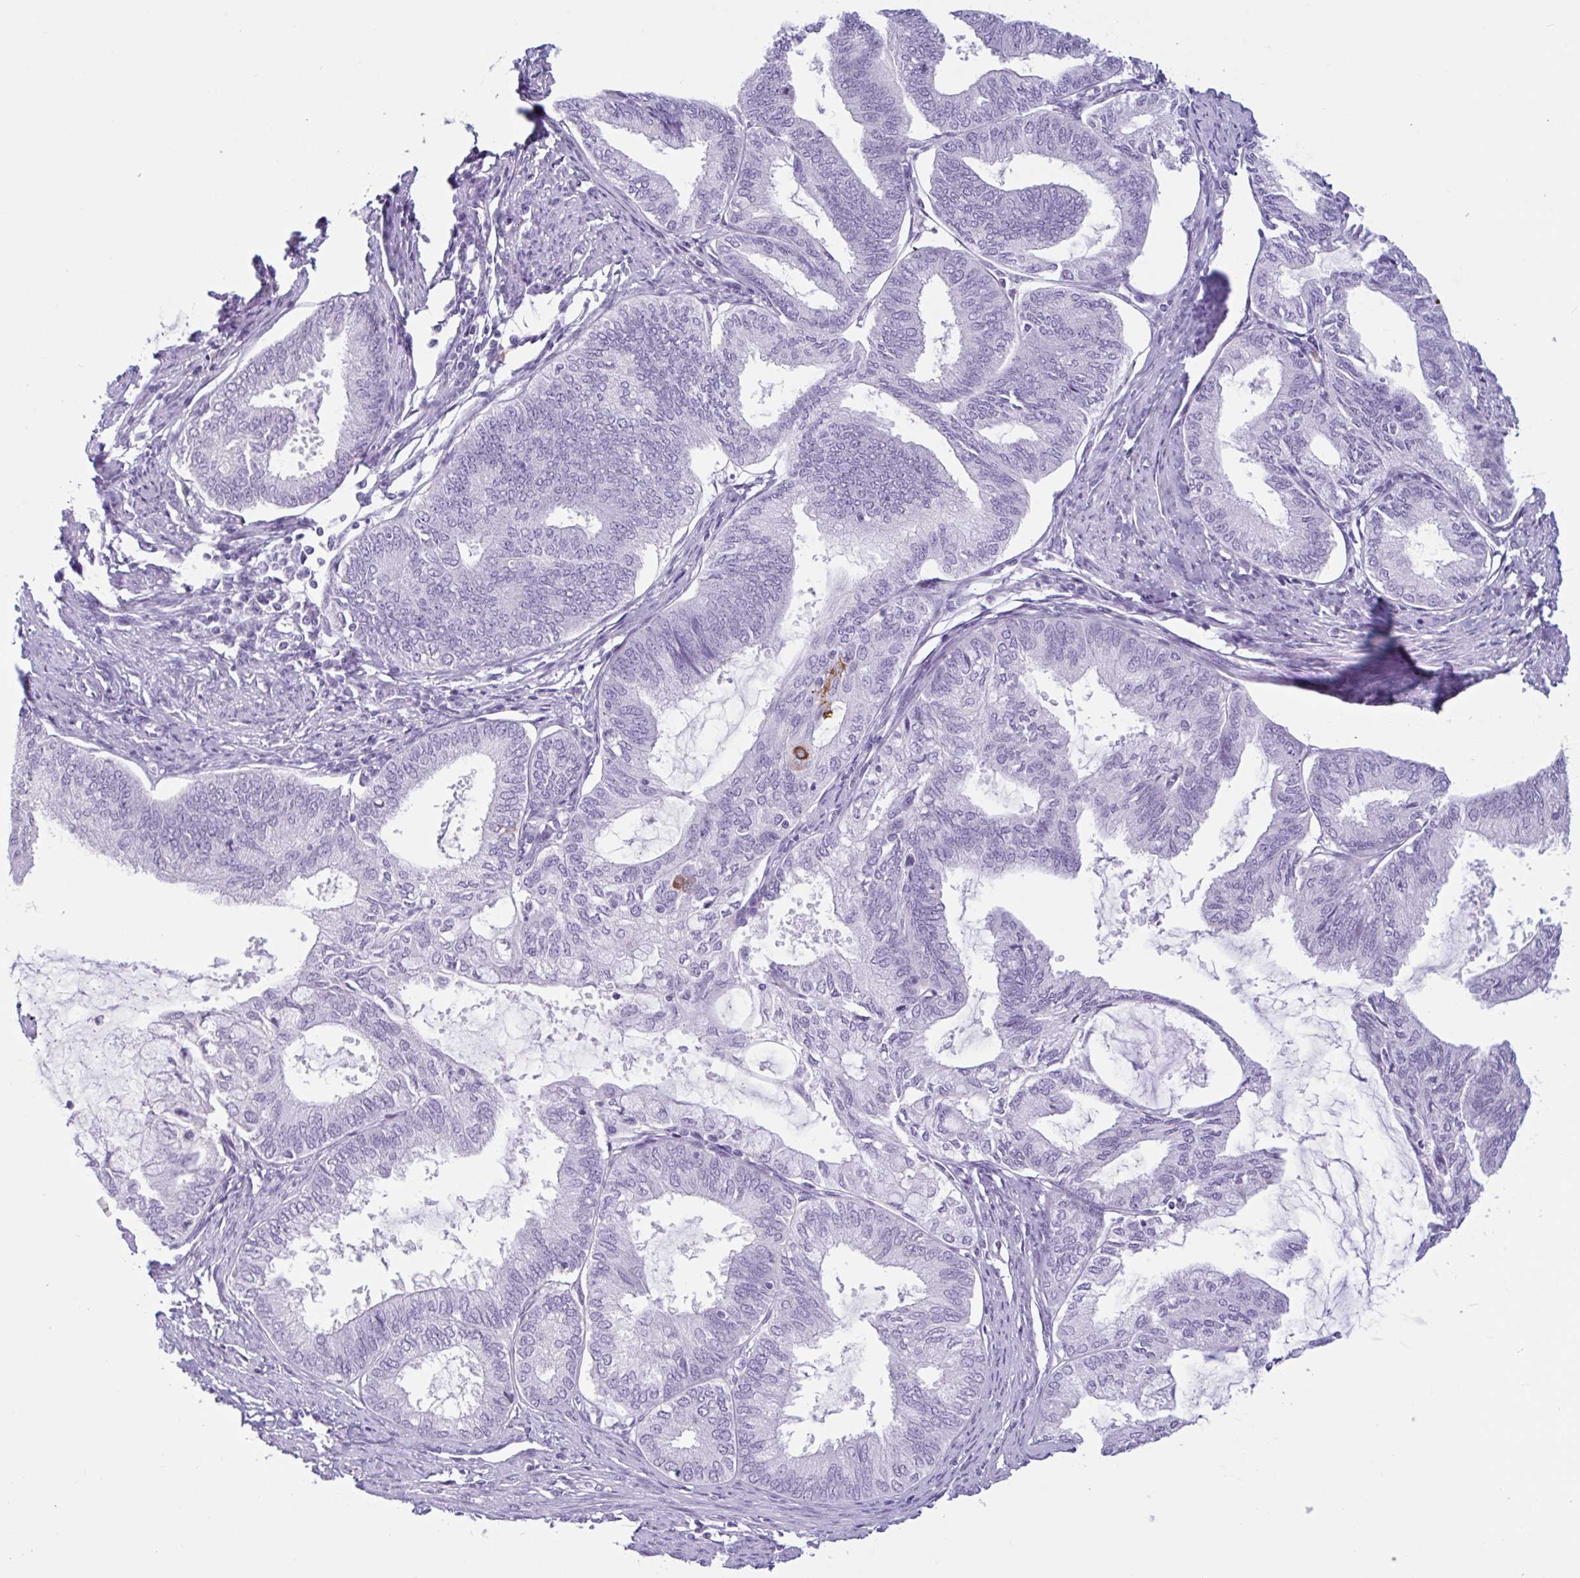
{"staining": {"intensity": "negative", "quantity": "none", "location": "none"}, "tissue": "endometrial cancer", "cell_type": "Tumor cells", "image_type": "cancer", "snomed": [{"axis": "morphology", "description": "Adenocarcinoma, NOS"}, {"axis": "topography", "description": "Endometrium"}], "caption": "Tumor cells show no significant protein staining in adenocarcinoma (endometrial).", "gene": "CTSE", "patient": {"sex": "female", "age": 86}}